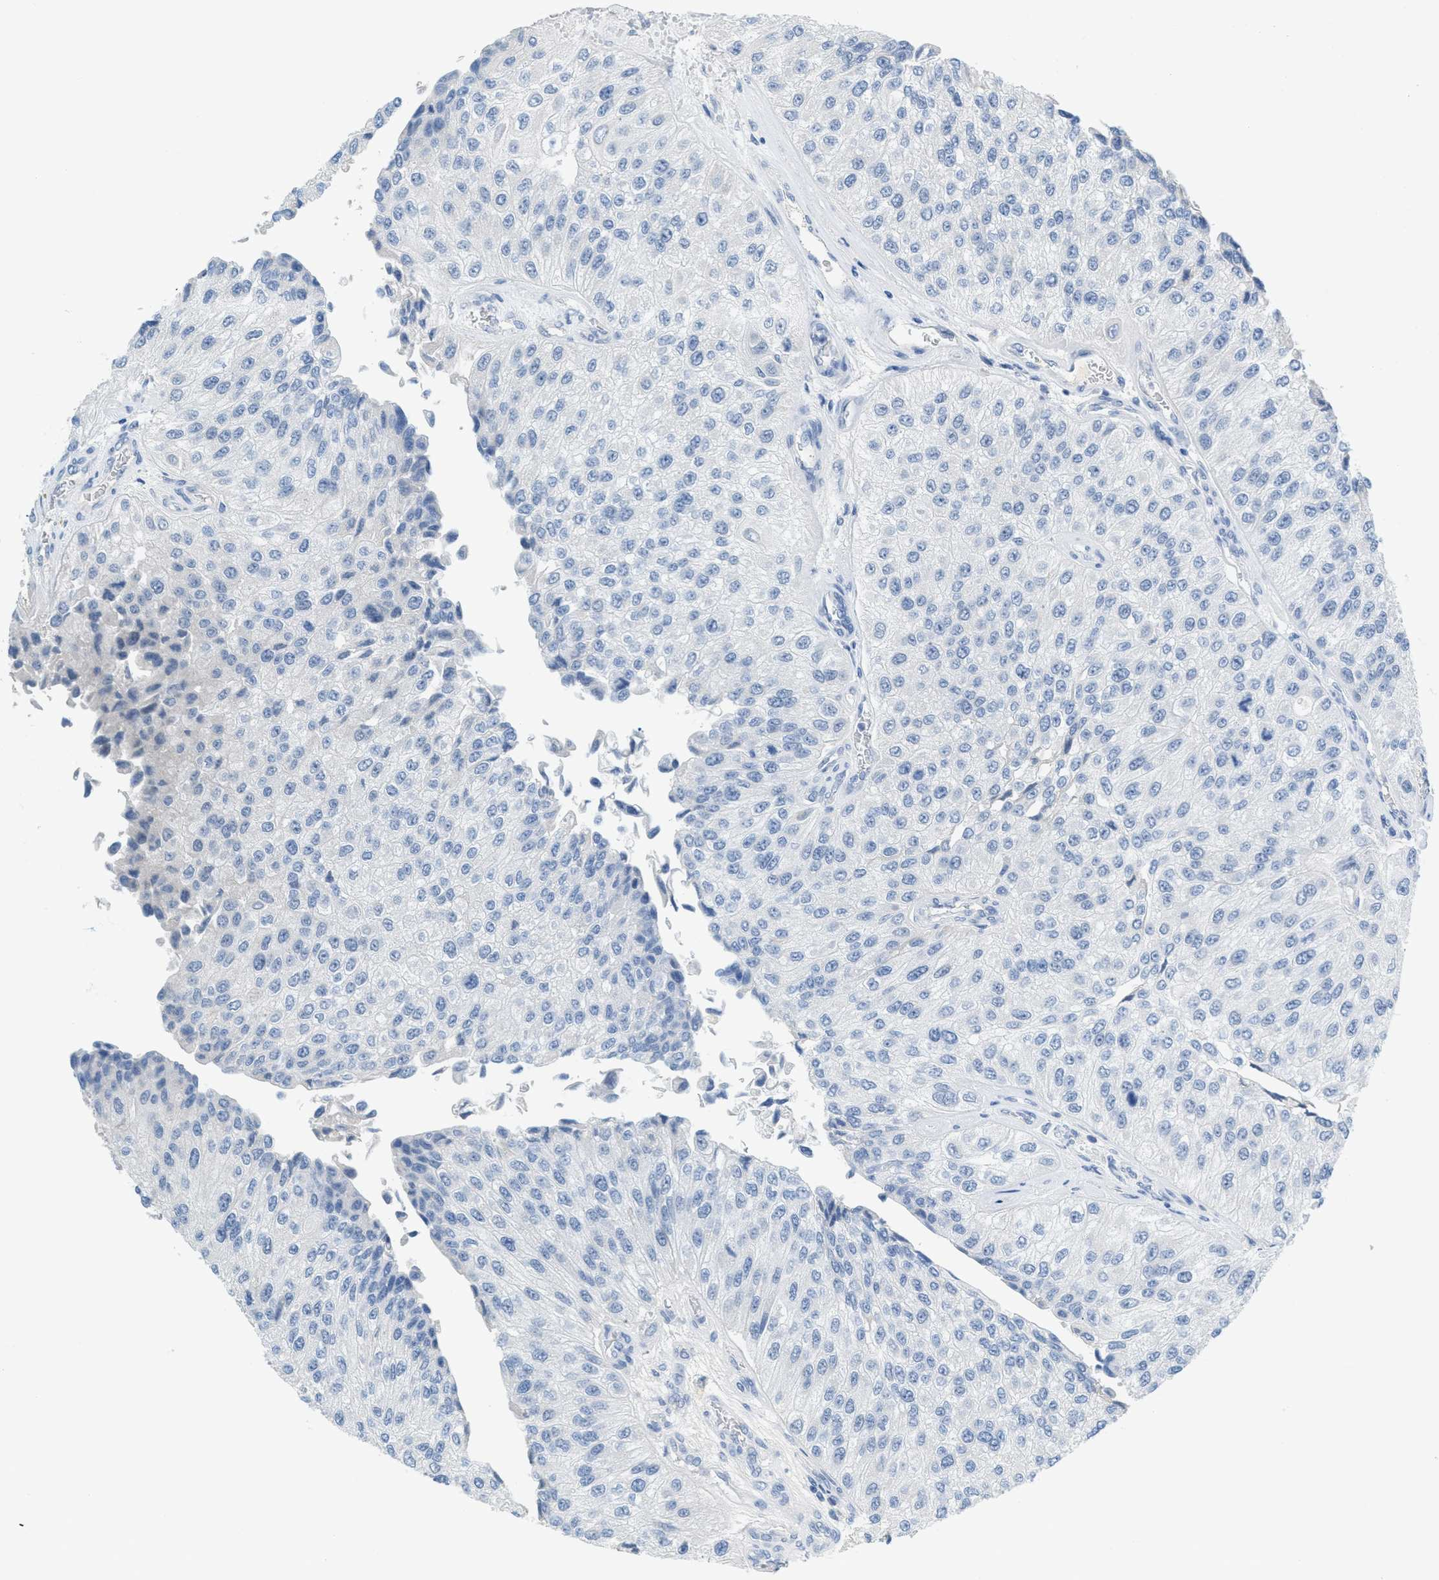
{"staining": {"intensity": "negative", "quantity": "none", "location": "none"}, "tissue": "urothelial cancer", "cell_type": "Tumor cells", "image_type": "cancer", "snomed": [{"axis": "morphology", "description": "Urothelial carcinoma, High grade"}, {"axis": "topography", "description": "Kidney"}, {"axis": "topography", "description": "Urinary bladder"}], "caption": "Tumor cells are negative for brown protein staining in urothelial carcinoma (high-grade).", "gene": "HSF2", "patient": {"sex": "male", "age": 77}}